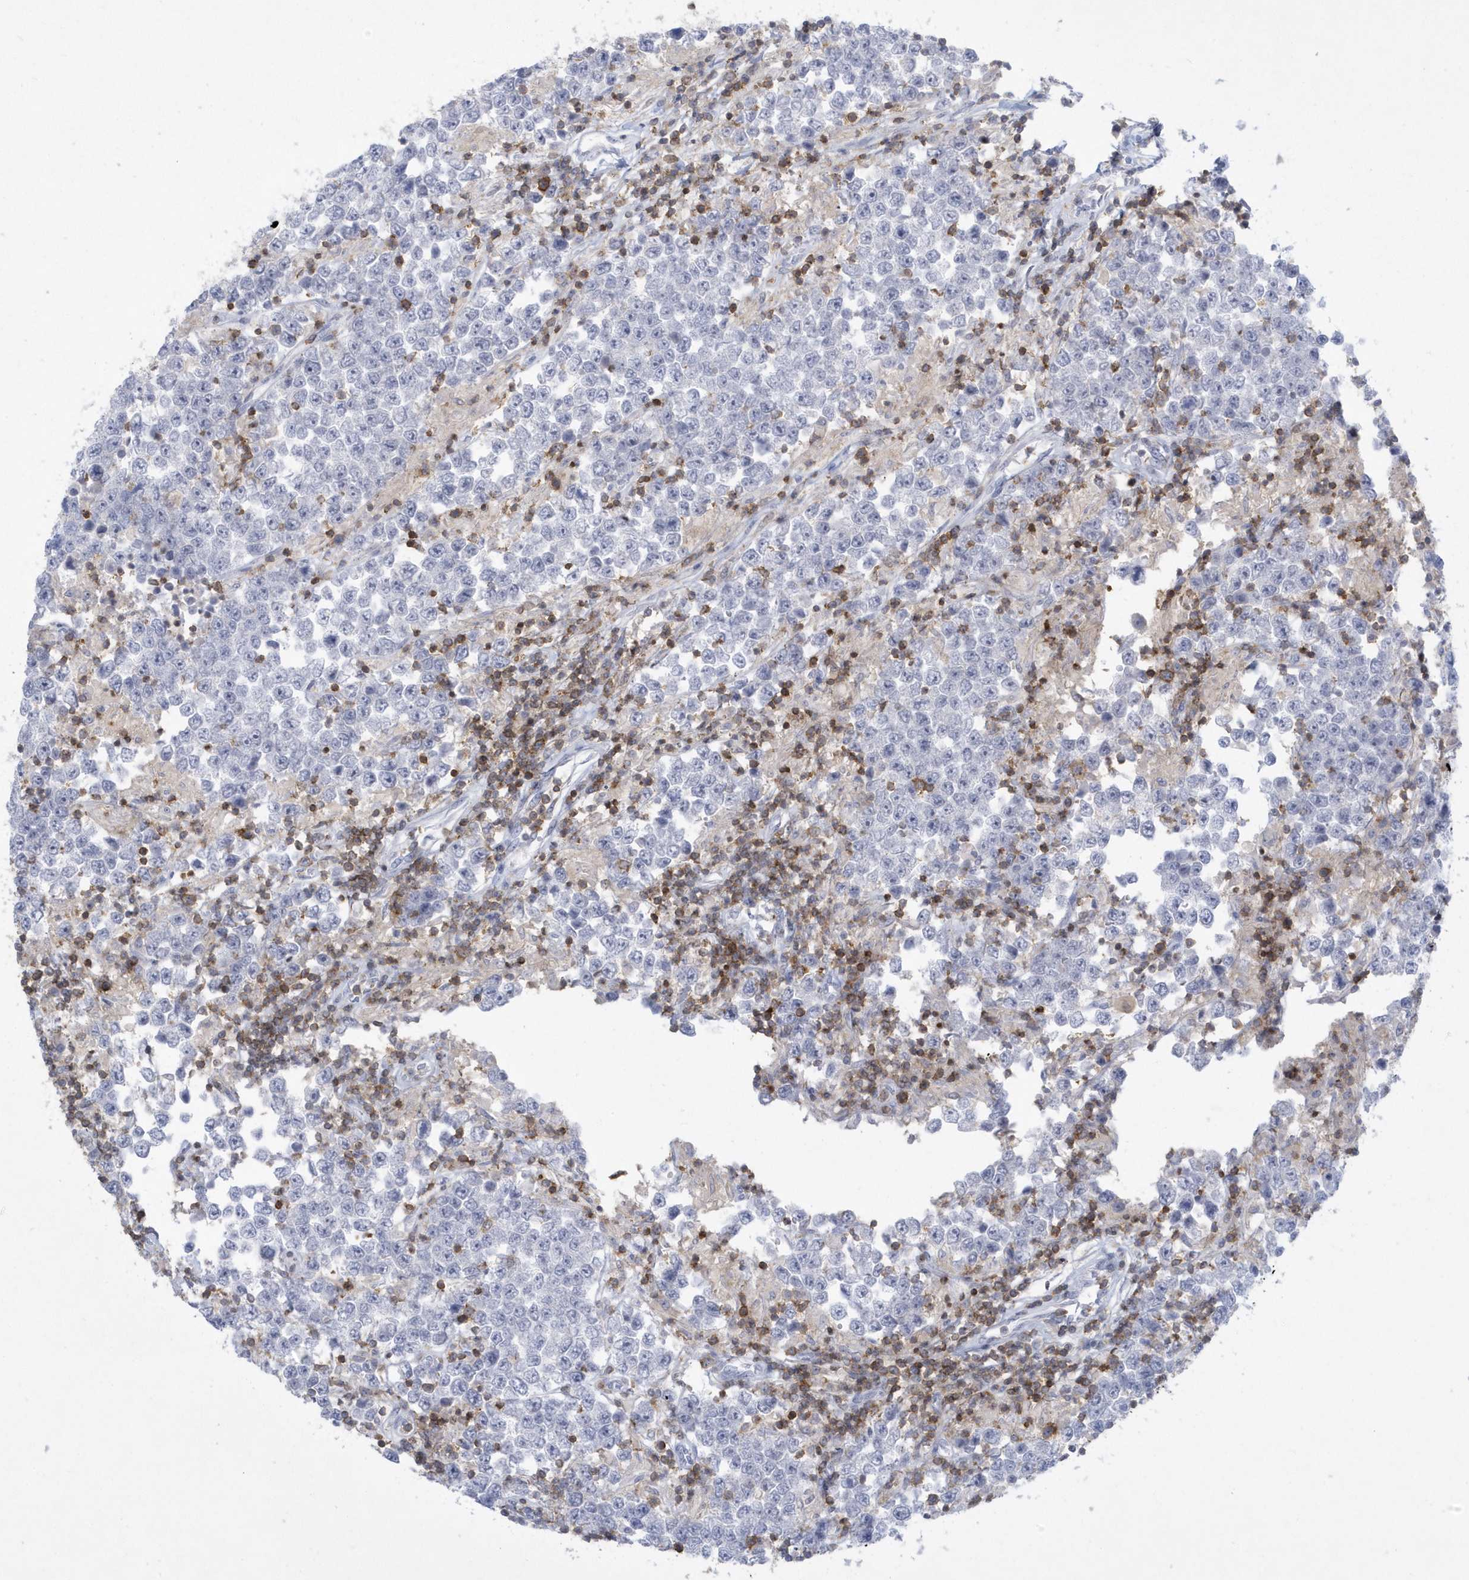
{"staining": {"intensity": "negative", "quantity": "none", "location": "none"}, "tissue": "testis cancer", "cell_type": "Tumor cells", "image_type": "cancer", "snomed": [{"axis": "morphology", "description": "Normal tissue, NOS"}, {"axis": "morphology", "description": "Urothelial carcinoma, High grade"}, {"axis": "morphology", "description": "Seminoma, NOS"}, {"axis": "morphology", "description": "Carcinoma, Embryonal, NOS"}, {"axis": "topography", "description": "Urinary bladder"}, {"axis": "topography", "description": "Testis"}], "caption": "DAB (3,3'-diaminobenzidine) immunohistochemical staining of high-grade urothelial carcinoma (testis) displays no significant staining in tumor cells. Brightfield microscopy of immunohistochemistry (IHC) stained with DAB (3,3'-diaminobenzidine) (brown) and hematoxylin (blue), captured at high magnification.", "gene": "PSD4", "patient": {"sex": "male", "age": 41}}